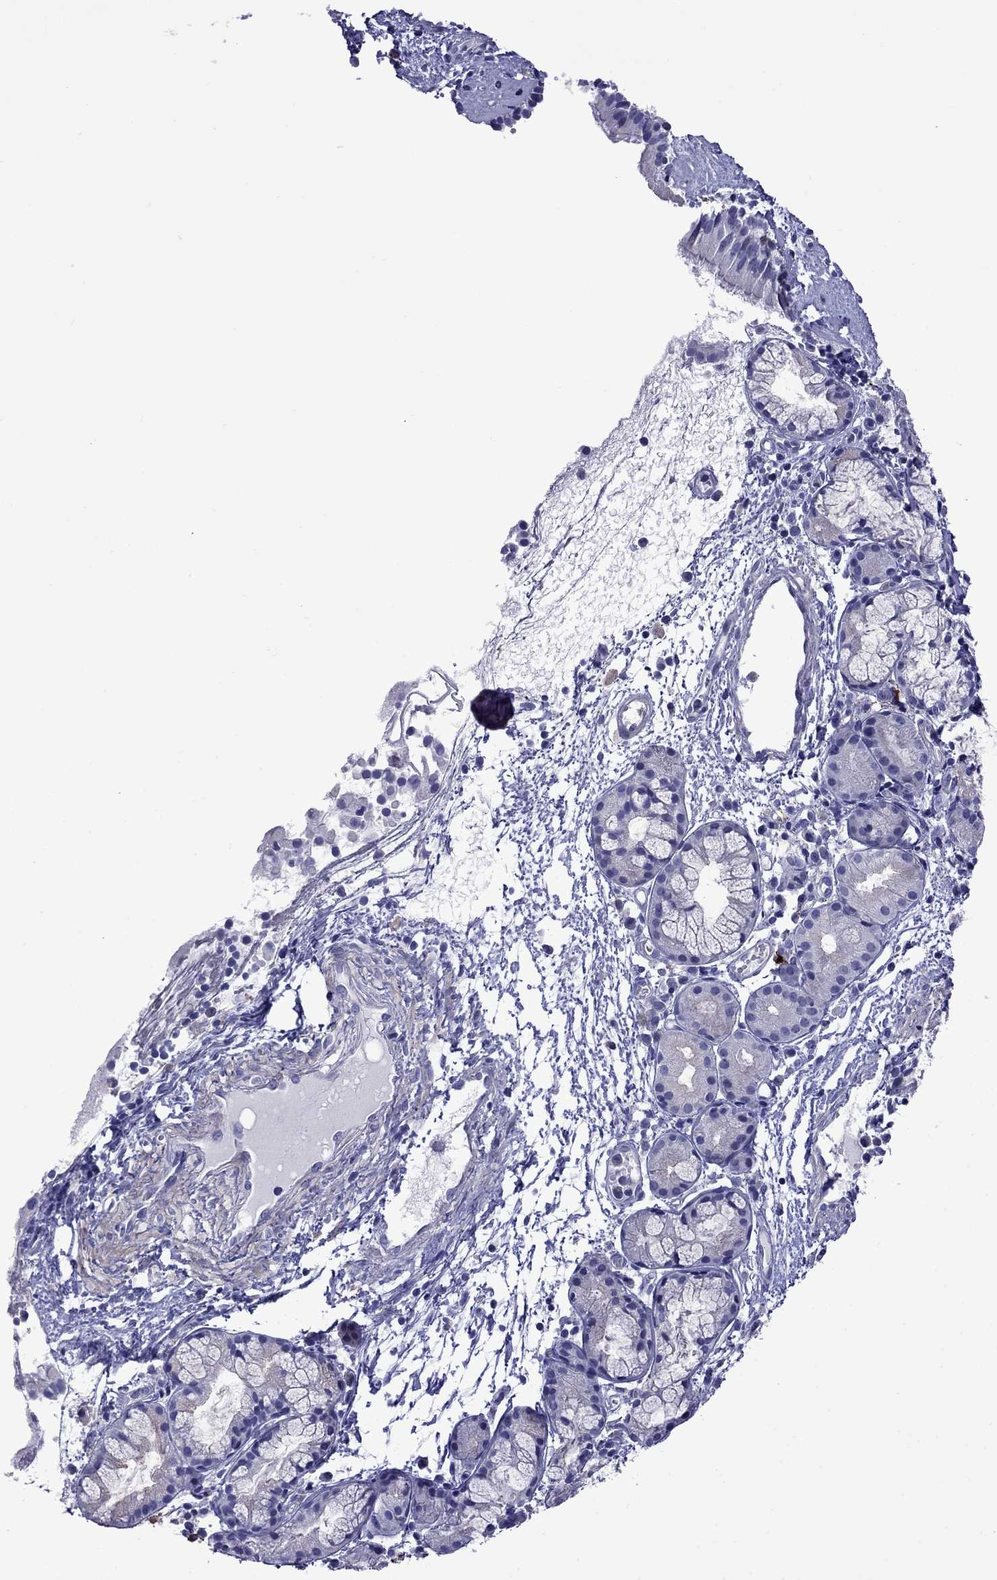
{"staining": {"intensity": "negative", "quantity": "none", "location": "none"}, "tissue": "nasopharynx", "cell_type": "Respiratory epithelial cells", "image_type": "normal", "snomed": [{"axis": "morphology", "description": "Normal tissue, NOS"}, {"axis": "topography", "description": "Nasopharynx"}], "caption": "Immunohistochemistry histopathology image of unremarkable human nasopharynx stained for a protein (brown), which reveals no expression in respiratory epithelial cells.", "gene": "STAR", "patient": {"sex": "male", "age": 29}}